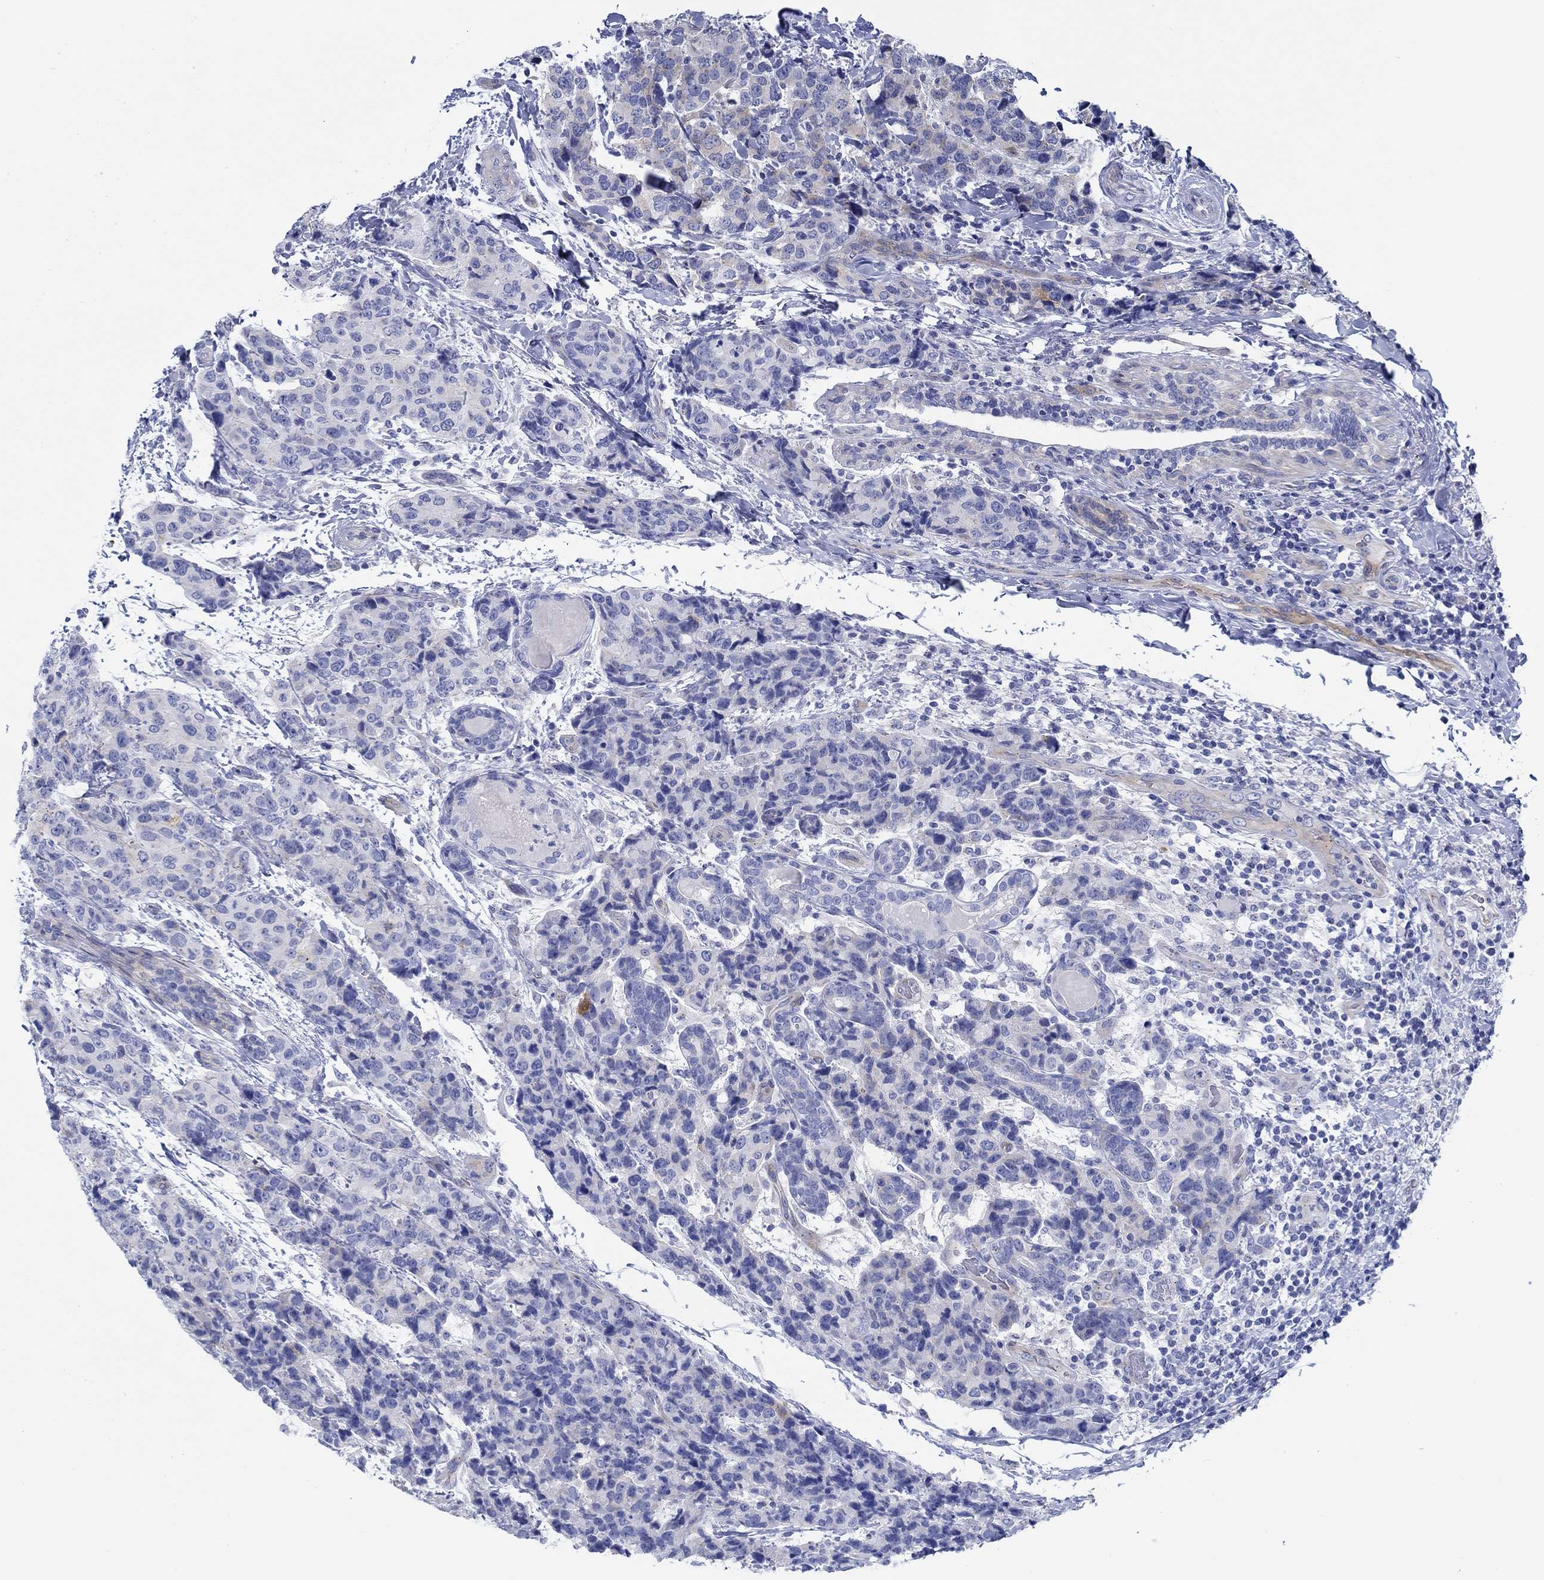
{"staining": {"intensity": "moderate", "quantity": "<25%", "location": "cytoplasmic/membranous"}, "tissue": "breast cancer", "cell_type": "Tumor cells", "image_type": "cancer", "snomed": [{"axis": "morphology", "description": "Lobular carcinoma"}, {"axis": "topography", "description": "Breast"}], "caption": "Human breast cancer (lobular carcinoma) stained with a protein marker exhibits moderate staining in tumor cells.", "gene": "IGFBP6", "patient": {"sex": "female", "age": 59}}